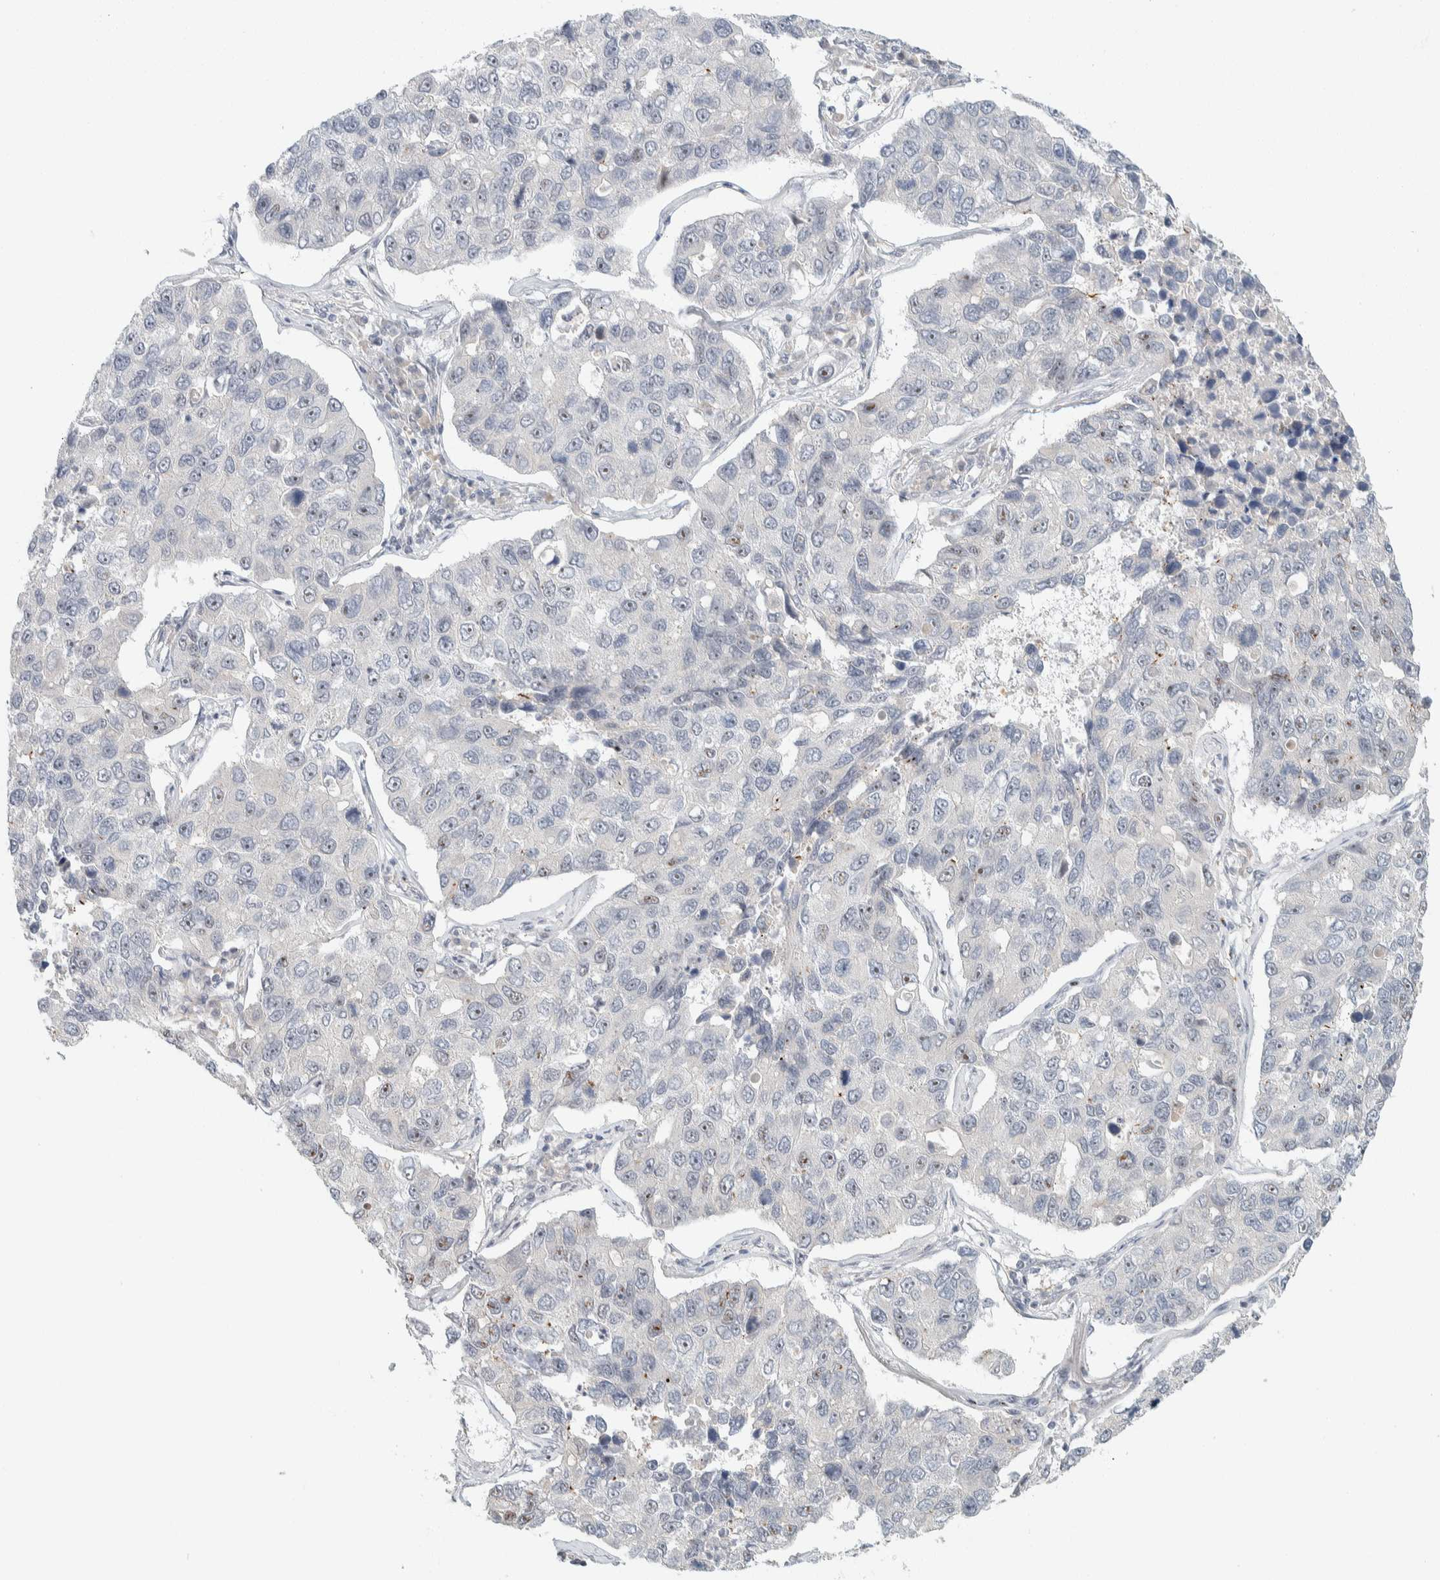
{"staining": {"intensity": "moderate", "quantity": "<25%", "location": "nuclear"}, "tissue": "lung cancer", "cell_type": "Tumor cells", "image_type": "cancer", "snomed": [{"axis": "morphology", "description": "Adenocarcinoma, NOS"}, {"axis": "topography", "description": "Lung"}], "caption": "High-magnification brightfield microscopy of lung cancer stained with DAB (brown) and counterstained with hematoxylin (blue). tumor cells exhibit moderate nuclear positivity is present in about<25% of cells.", "gene": "ZBTB2", "patient": {"sex": "male", "age": 64}}